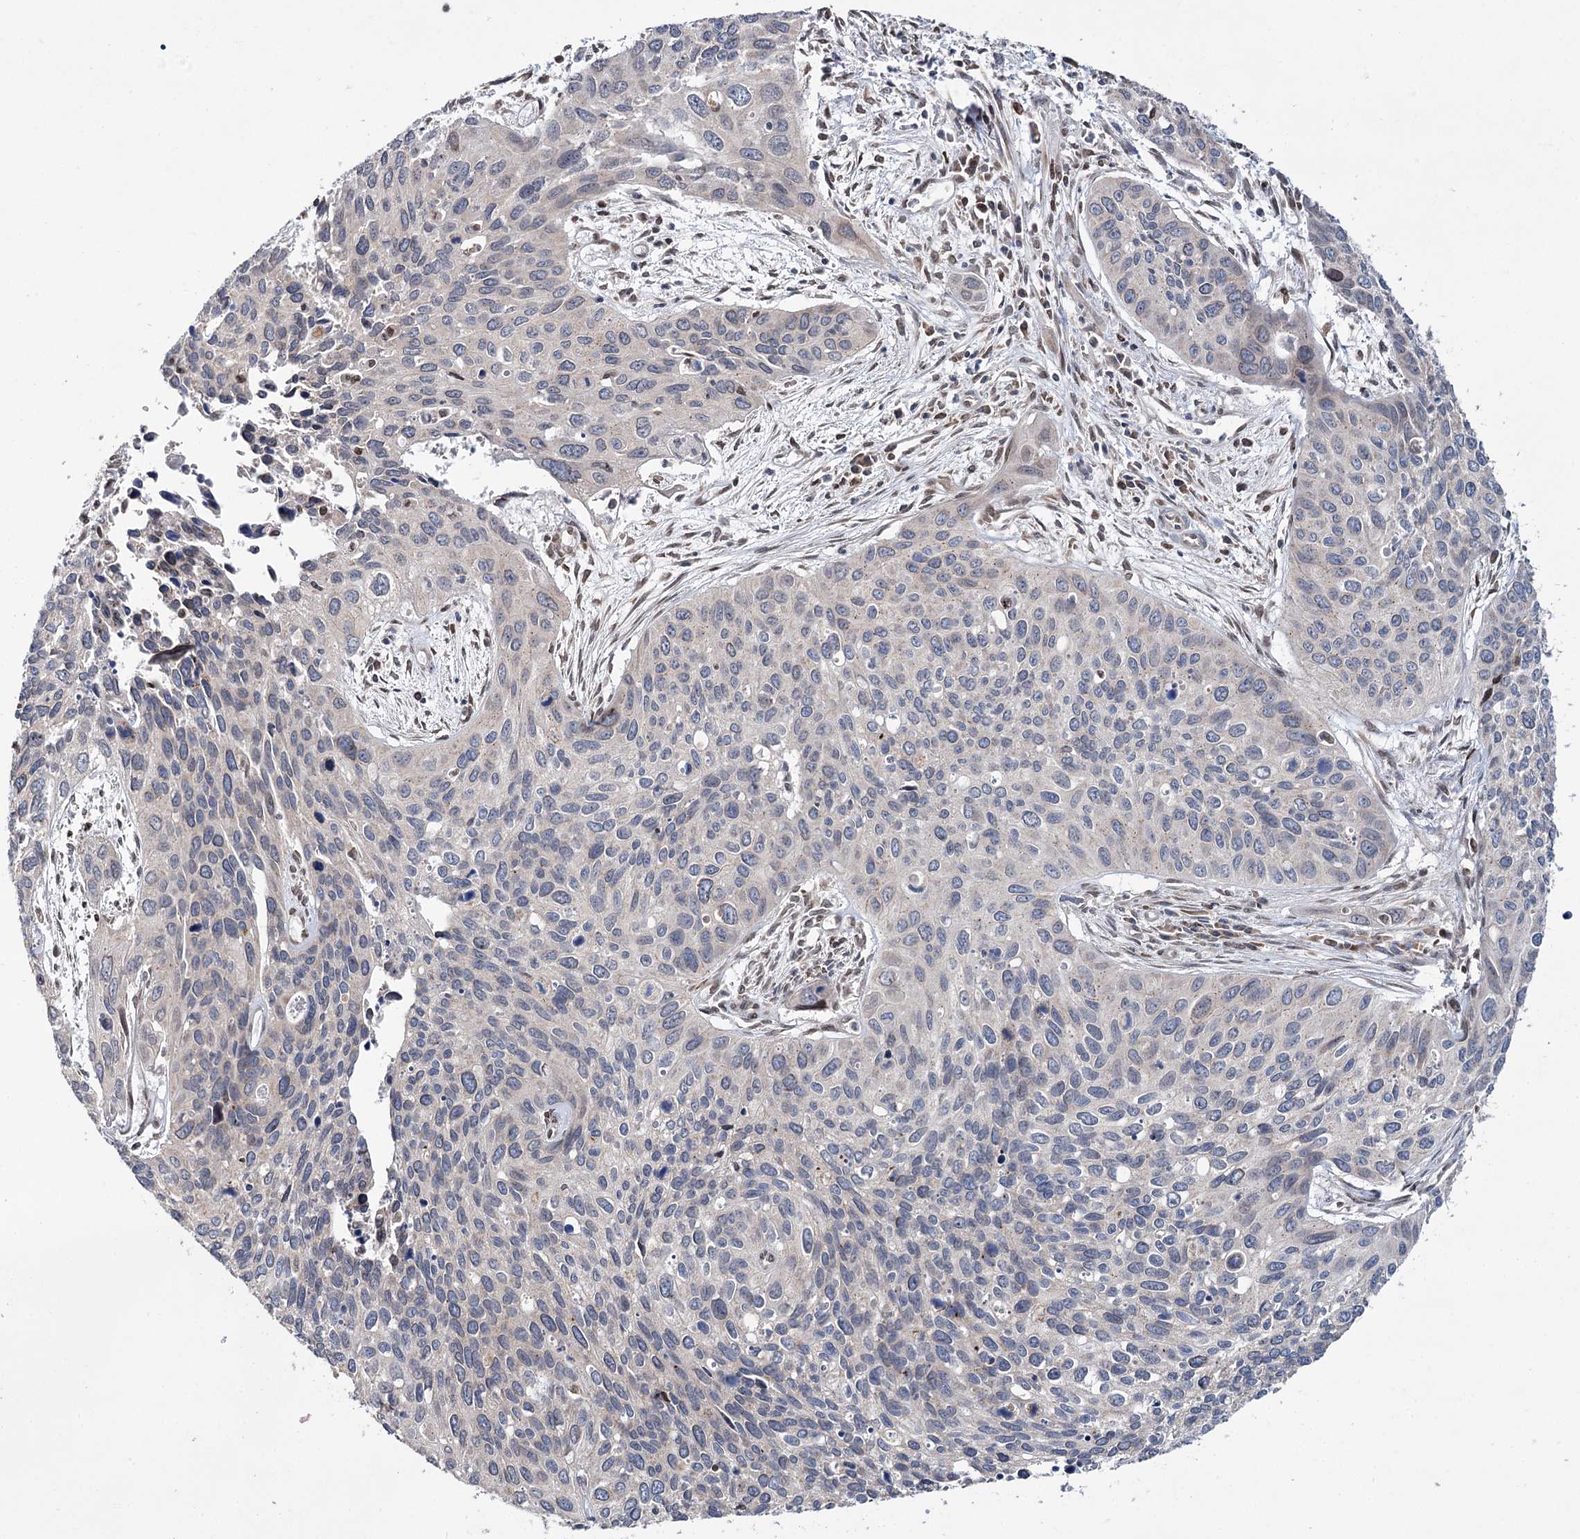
{"staining": {"intensity": "negative", "quantity": "none", "location": "none"}, "tissue": "cervical cancer", "cell_type": "Tumor cells", "image_type": "cancer", "snomed": [{"axis": "morphology", "description": "Squamous cell carcinoma, NOS"}, {"axis": "topography", "description": "Cervix"}], "caption": "This is a photomicrograph of immunohistochemistry staining of cervical cancer (squamous cell carcinoma), which shows no staining in tumor cells.", "gene": "CFAP46", "patient": {"sex": "female", "age": 55}}